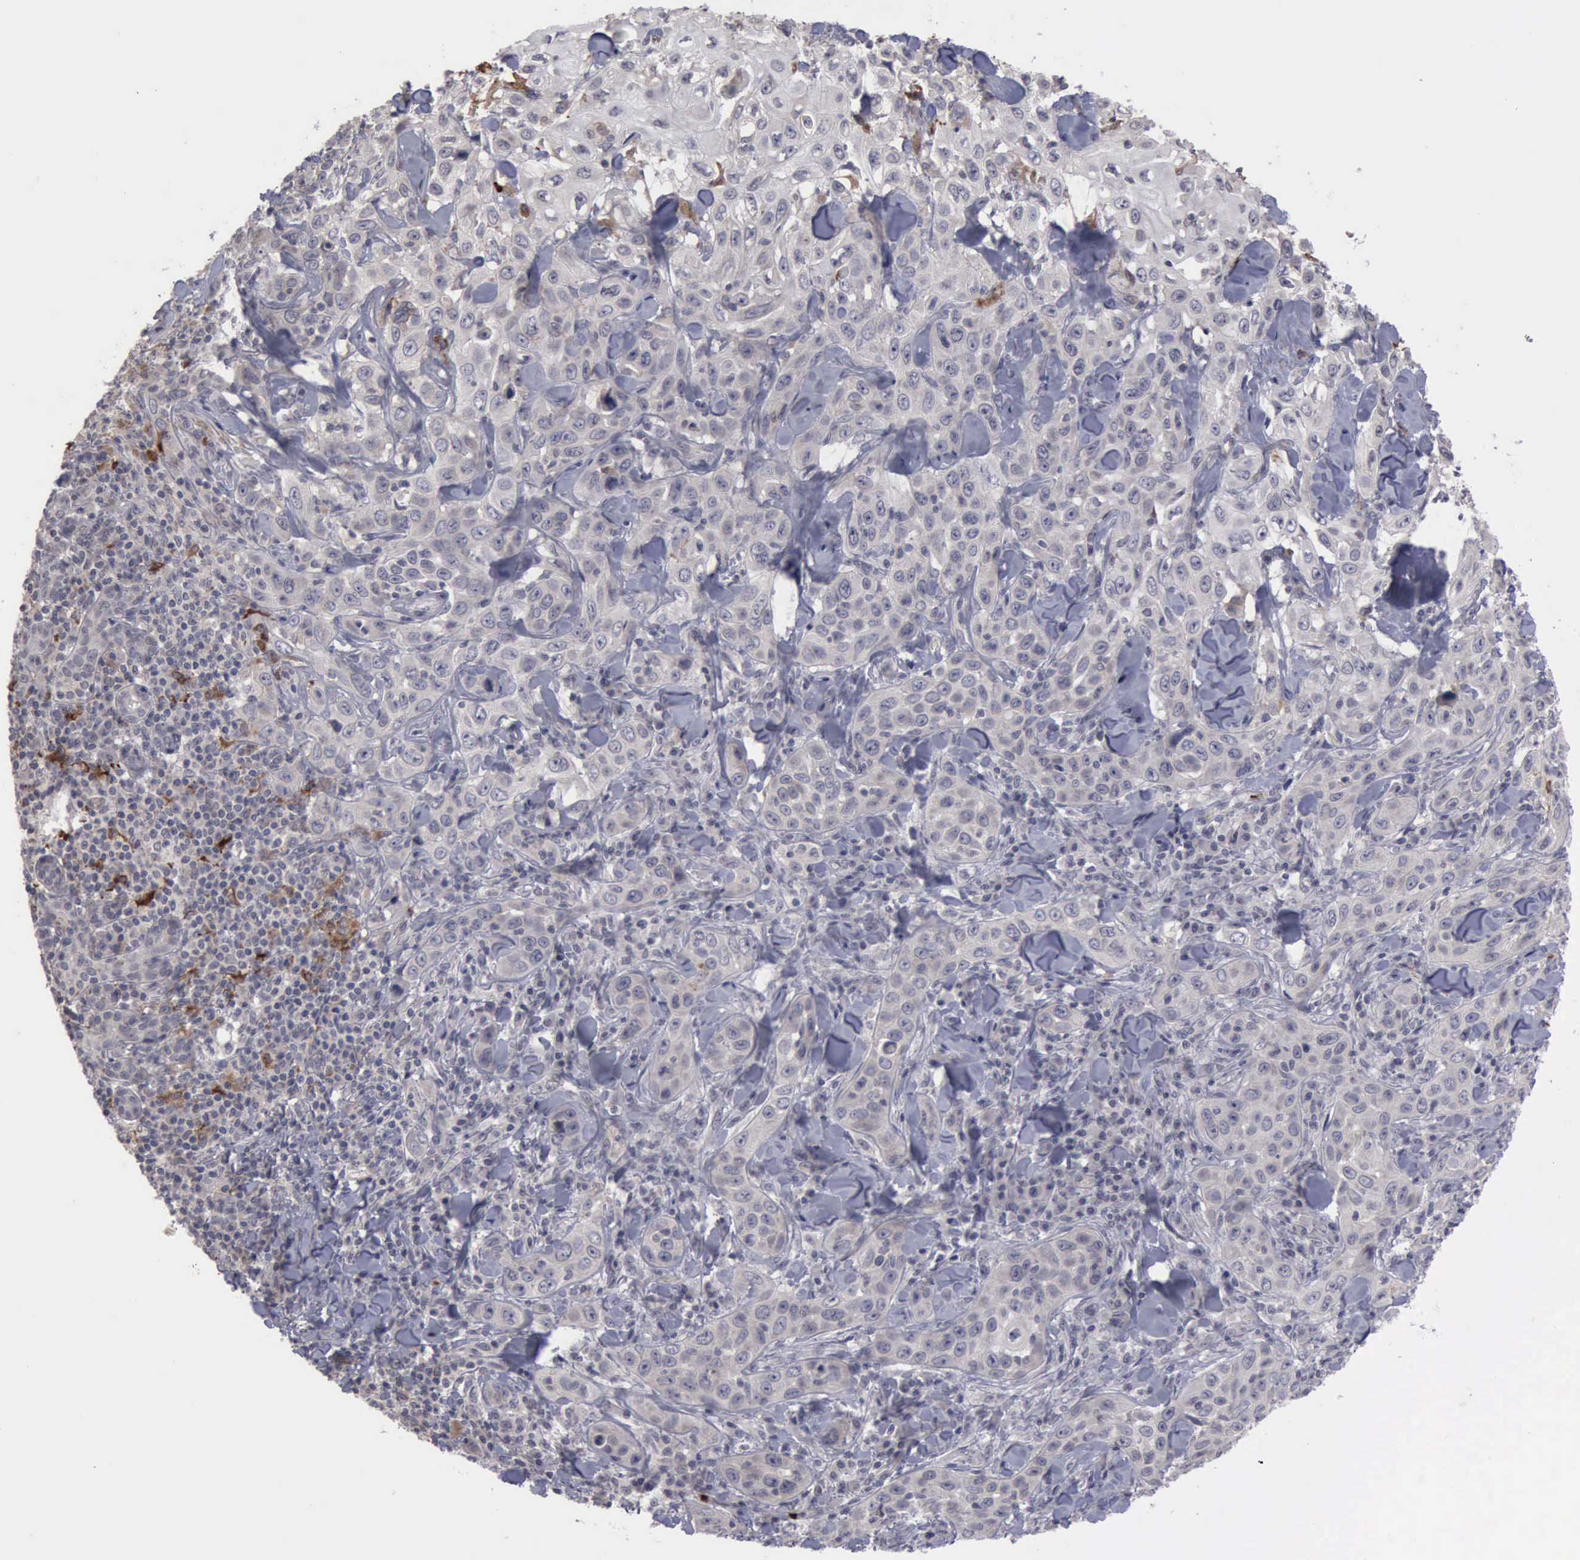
{"staining": {"intensity": "negative", "quantity": "none", "location": "none"}, "tissue": "skin cancer", "cell_type": "Tumor cells", "image_type": "cancer", "snomed": [{"axis": "morphology", "description": "Squamous cell carcinoma, NOS"}, {"axis": "topography", "description": "Skin"}], "caption": "Immunohistochemistry photomicrograph of neoplastic tissue: human squamous cell carcinoma (skin) stained with DAB (3,3'-diaminobenzidine) exhibits no significant protein staining in tumor cells. (DAB (3,3'-diaminobenzidine) IHC with hematoxylin counter stain).", "gene": "MMP9", "patient": {"sex": "male", "age": 84}}